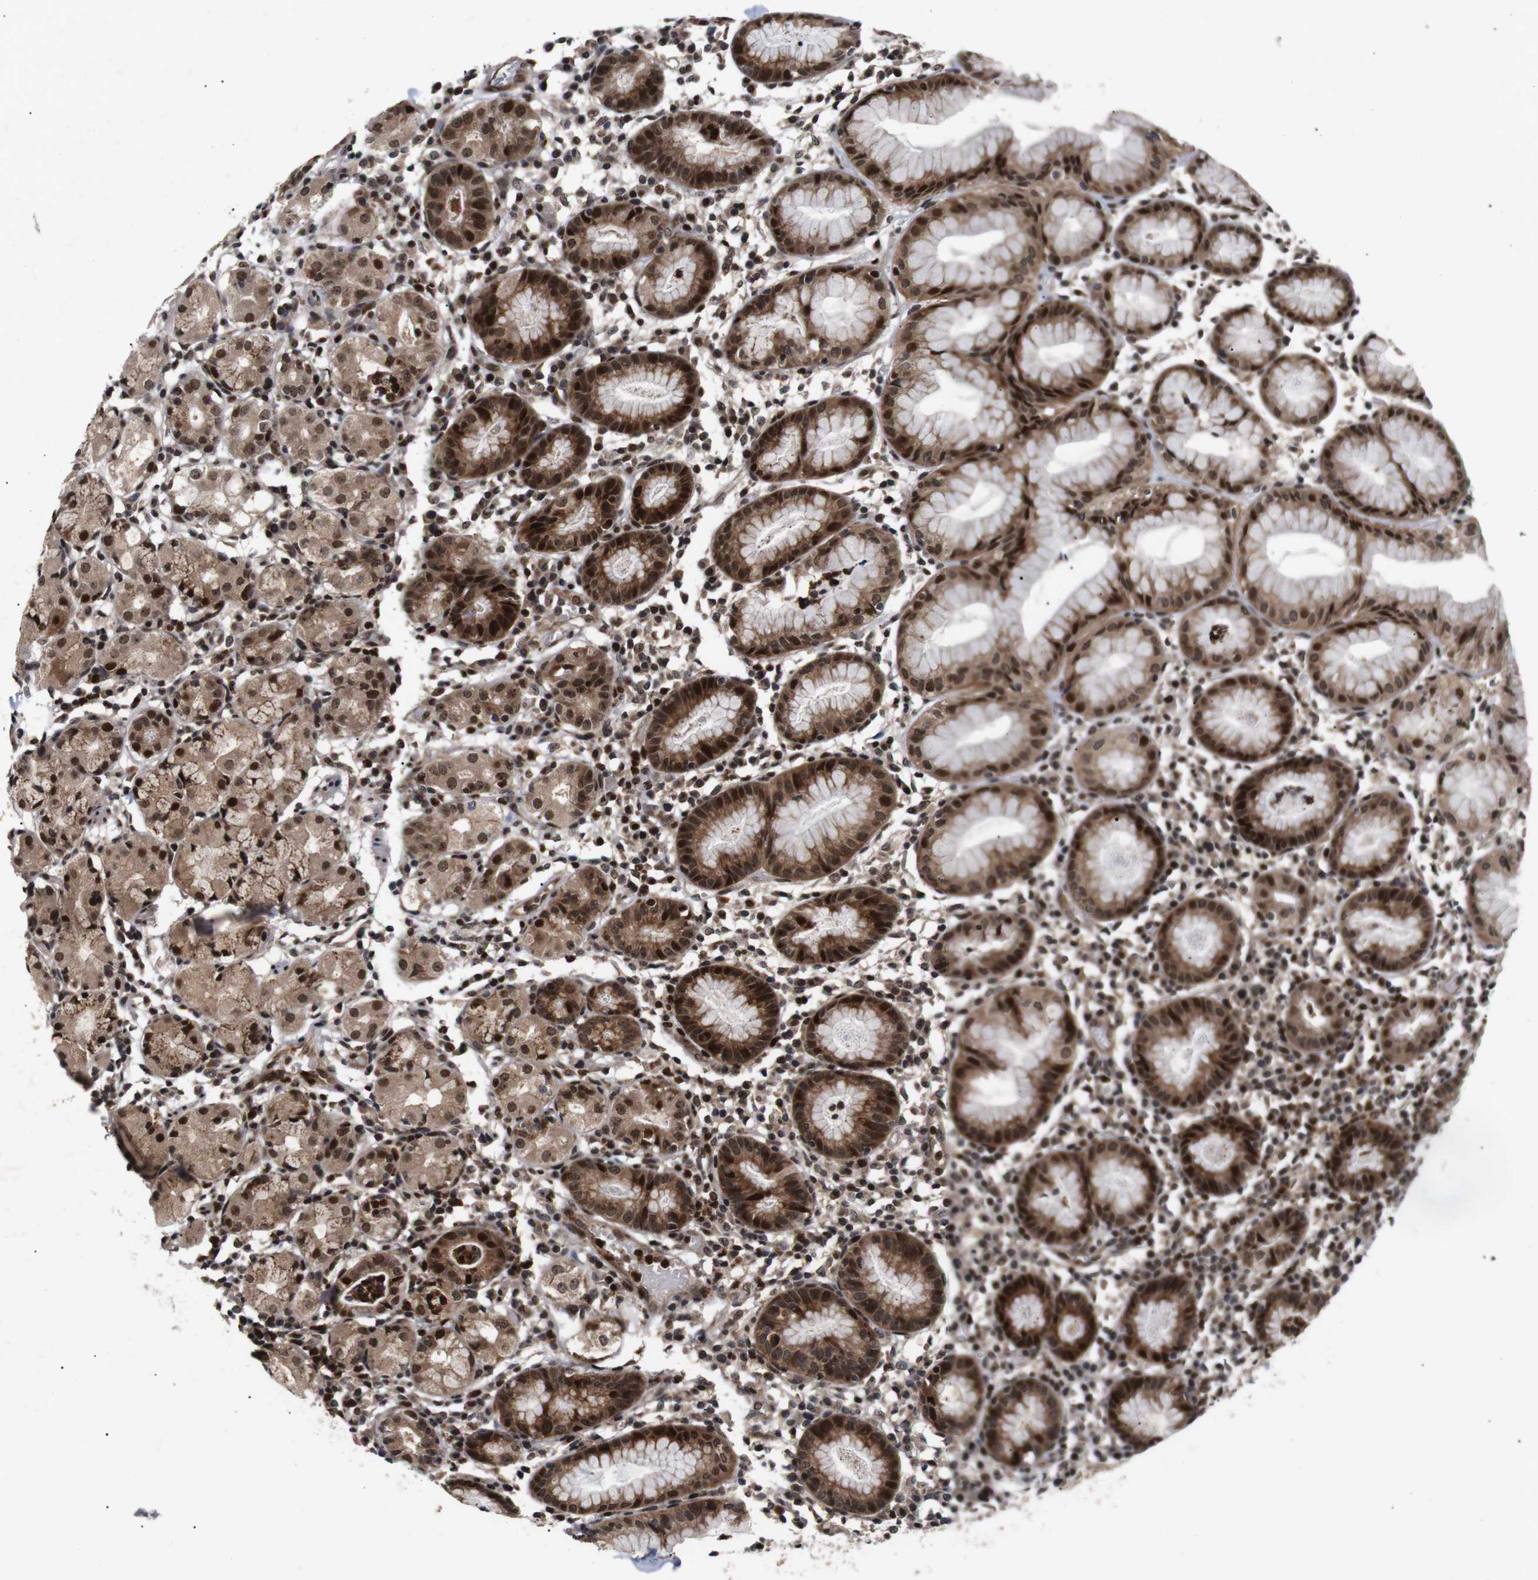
{"staining": {"intensity": "strong", "quantity": ">75%", "location": "cytoplasmic/membranous,nuclear"}, "tissue": "stomach", "cell_type": "Glandular cells", "image_type": "normal", "snomed": [{"axis": "morphology", "description": "Normal tissue, NOS"}, {"axis": "topography", "description": "Stomach"}, {"axis": "topography", "description": "Stomach, lower"}], "caption": "Normal stomach demonstrates strong cytoplasmic/membranous,nuclear expression in about >75% of glandular cells.", "gene": "KIF23", "patient": {"sex": "female", "age": 75}}